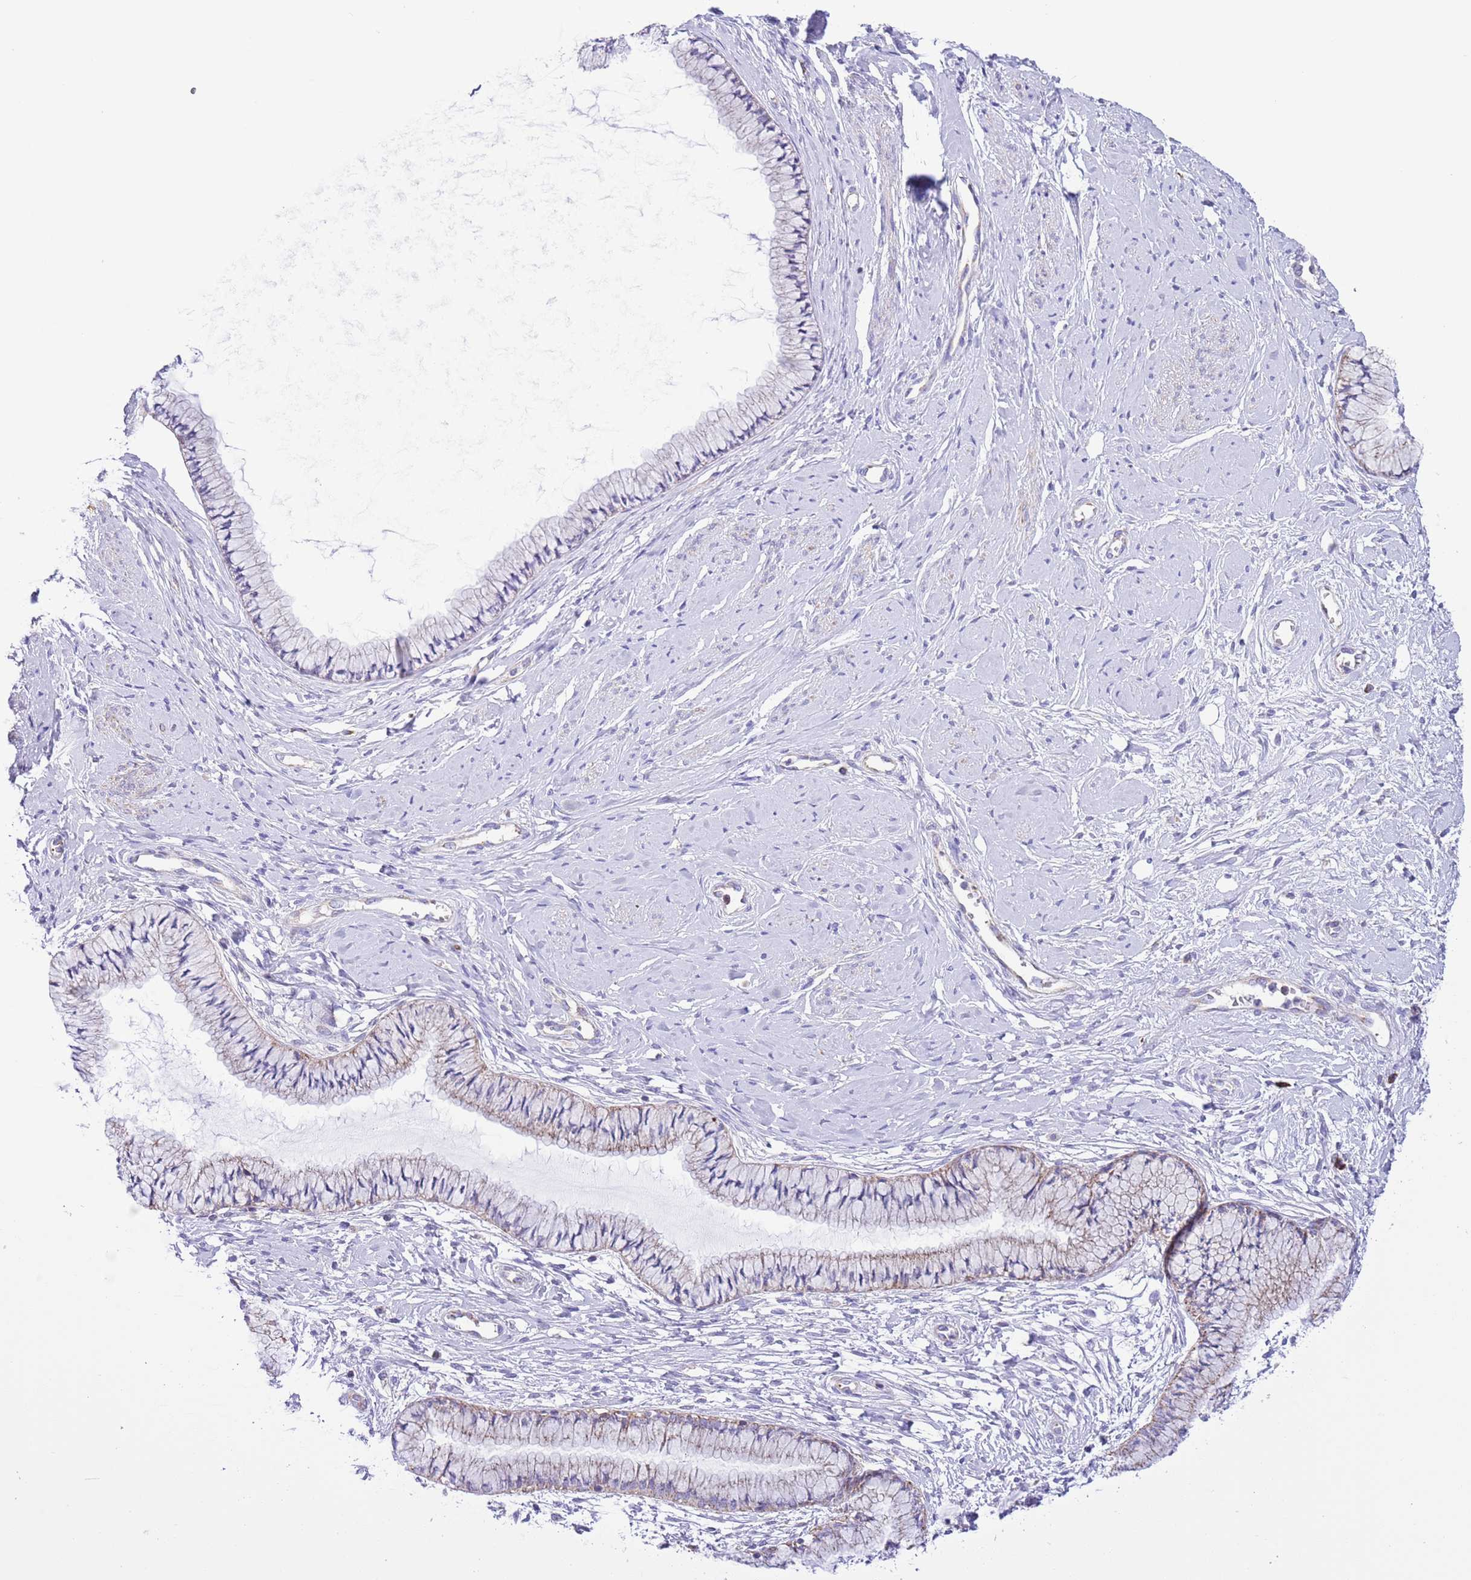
{"staining": {"intensity": "moderate", "quantity": "25%-75%", "location": "cytoplasmic/membranous"}, "tissue": "cervix", "cell_type": "Glandular cells", "image_type": "normal", "snomed": [{"axis": "morphology", "description": "Normal tissue, NOS"}, {"axis": "topography", "description": "Cervix"}], "caption": "About 25%-75% of glandular cells in unremarkable human cervix reveal moderate cytoplasmic/membranous protein staining as visualized by brown immunohistochemical staining.", "gene": "SS18L2", "patient": {"sex": "female", "age": 42}}